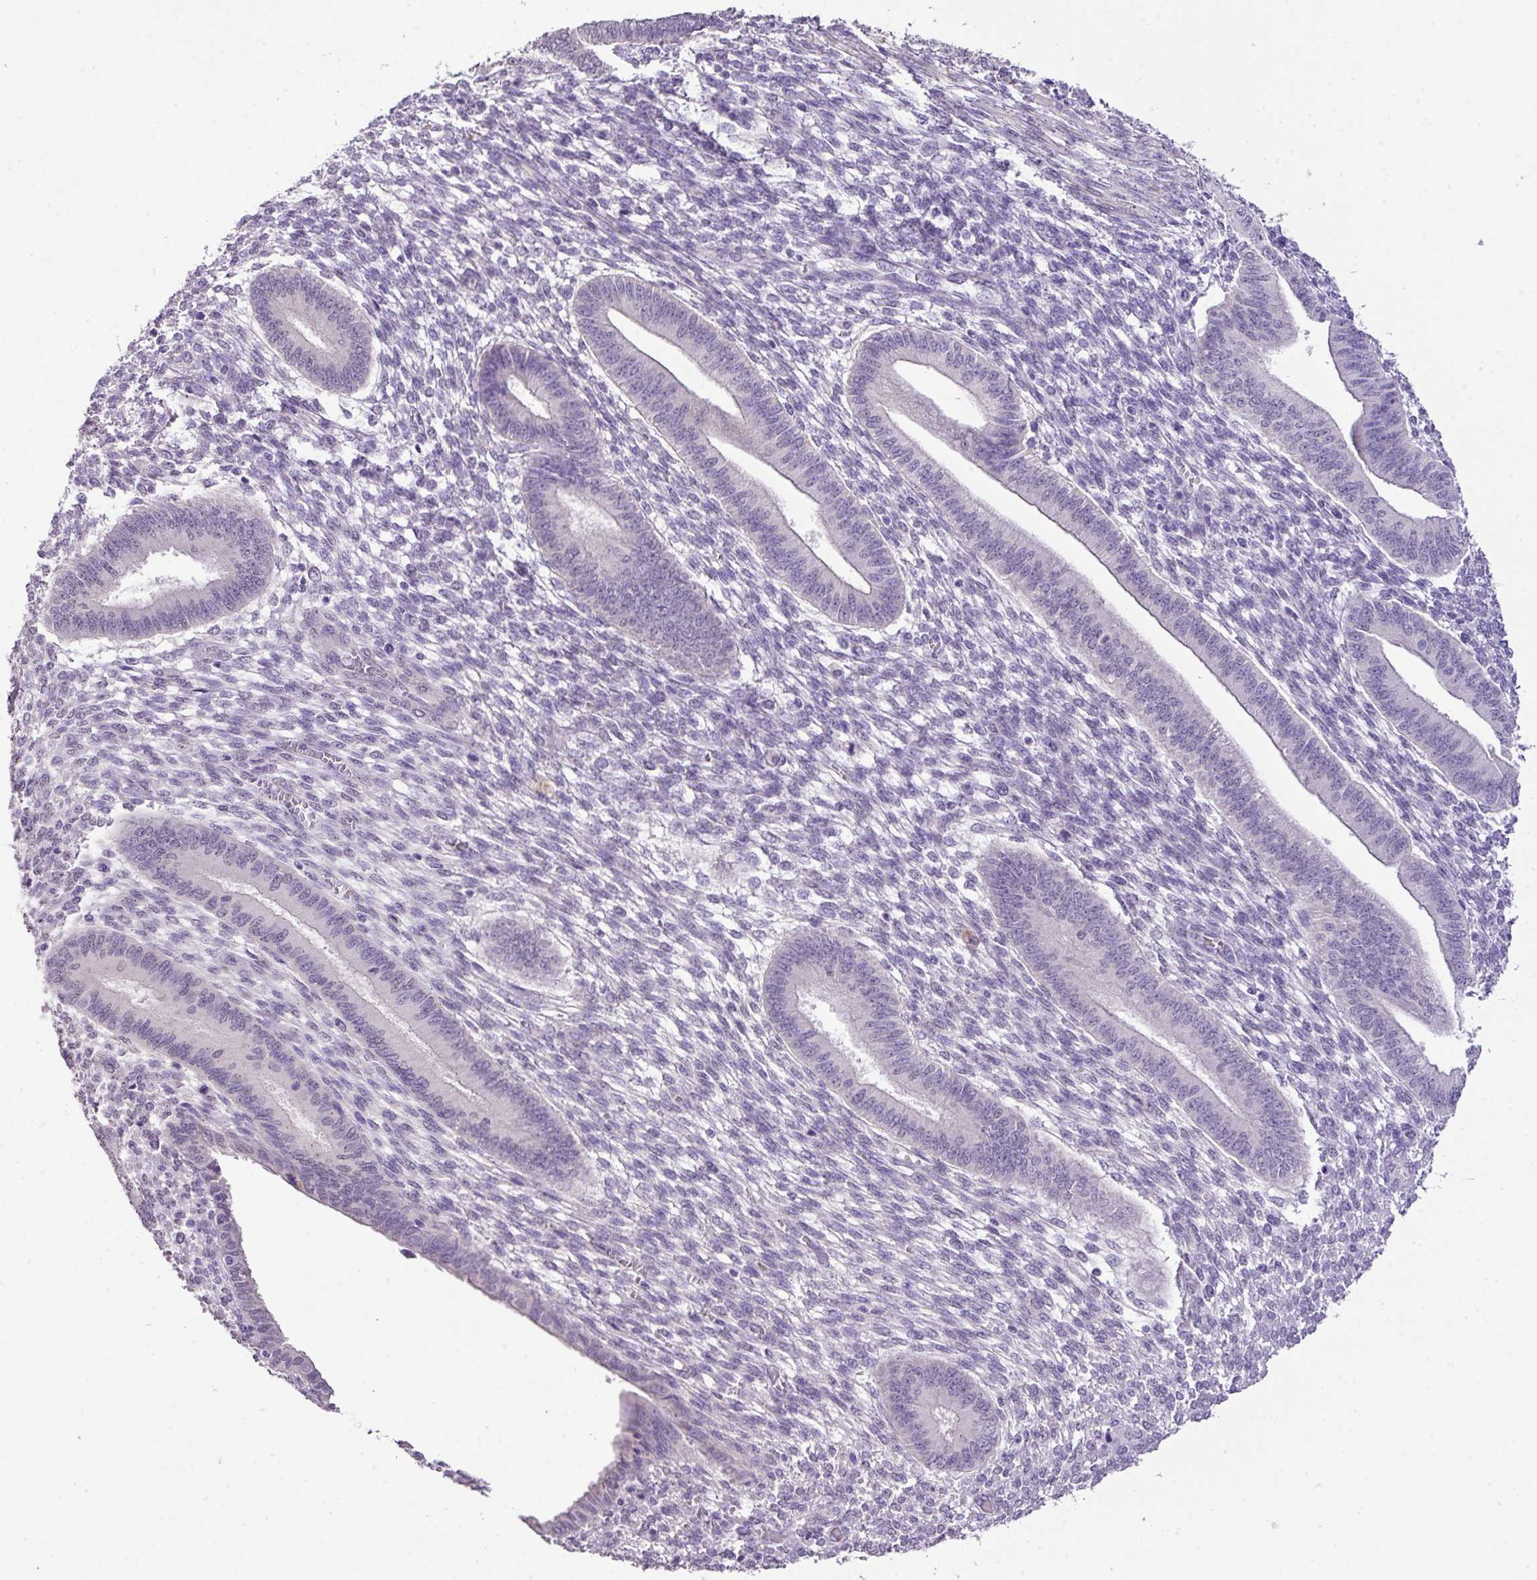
{"staining": {"intensity": "negative", "quantity": "none", "location": "none"}, "tissue": "endometrium", "cell_type": "Cells in endometrial stroma", "image_type": "normal", "snomed": [{"axis": "morphology", "description": "Normal tissue, NOS"}, {"axis": "topography", "description": "Endometrium"}], "caption": "IHC image of benign endometrium: endometrium stained with DAB (3,3'-diaminobenzidine) demonstrates no significant protein staining in cells in endometrial stroma.", "gene": "DIP2A", "patient": {"sex": "female", "age": 36}}